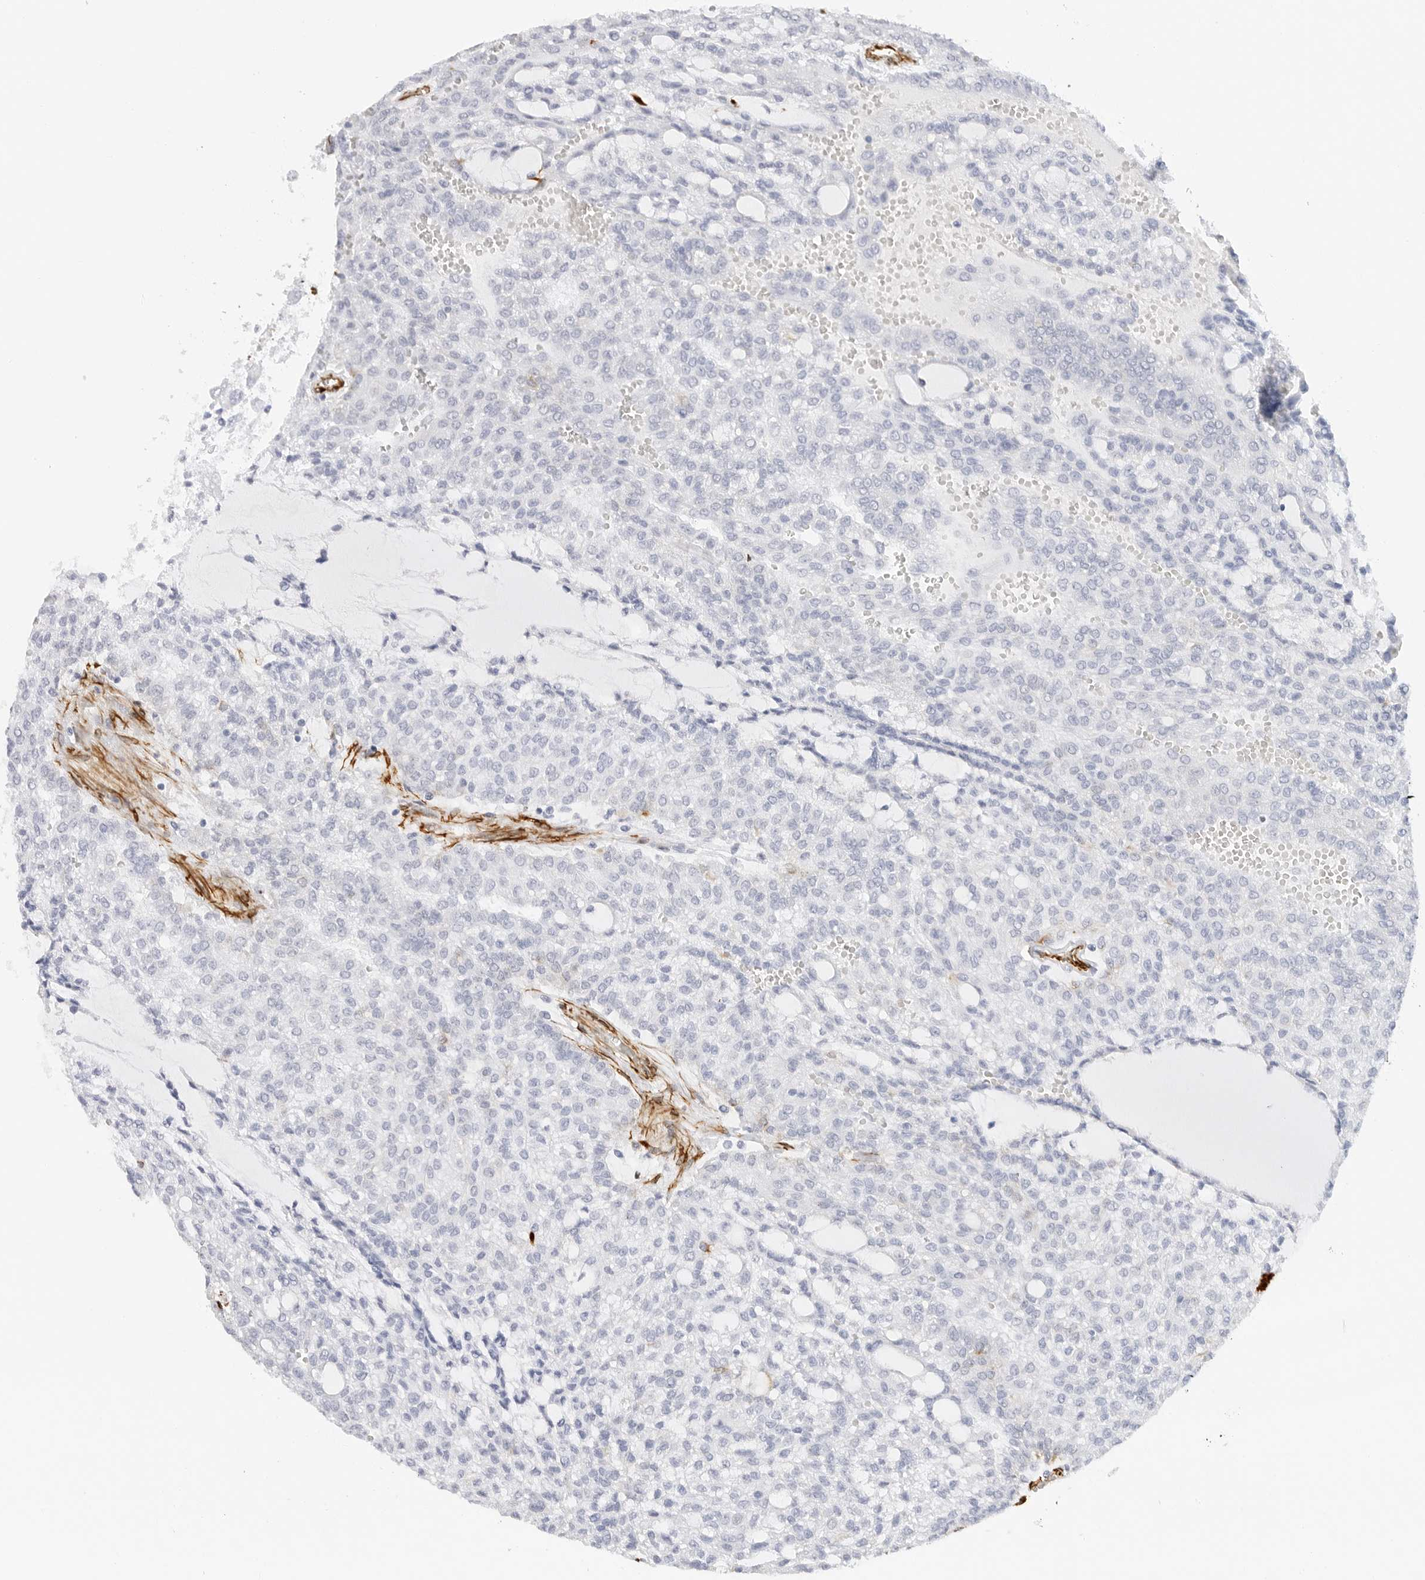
{"staining": {"intensity": "negative", "quantity": "none", "location": "none"}, "tissue": "renal cancer", "cell_type": "Tumor cells", "image_type": "cancer", "snomed": [{"axis": "morphology", "description": "Adenocarcinoma, NOS"}, {"axis": "topography", "description": "Kidney"}], "caption": "Tumor cells are negative for brown protein staining in renal cancer (adenocarcinoma).", "gene": "NES", "patient": {"sex": "male", "age": 63}}